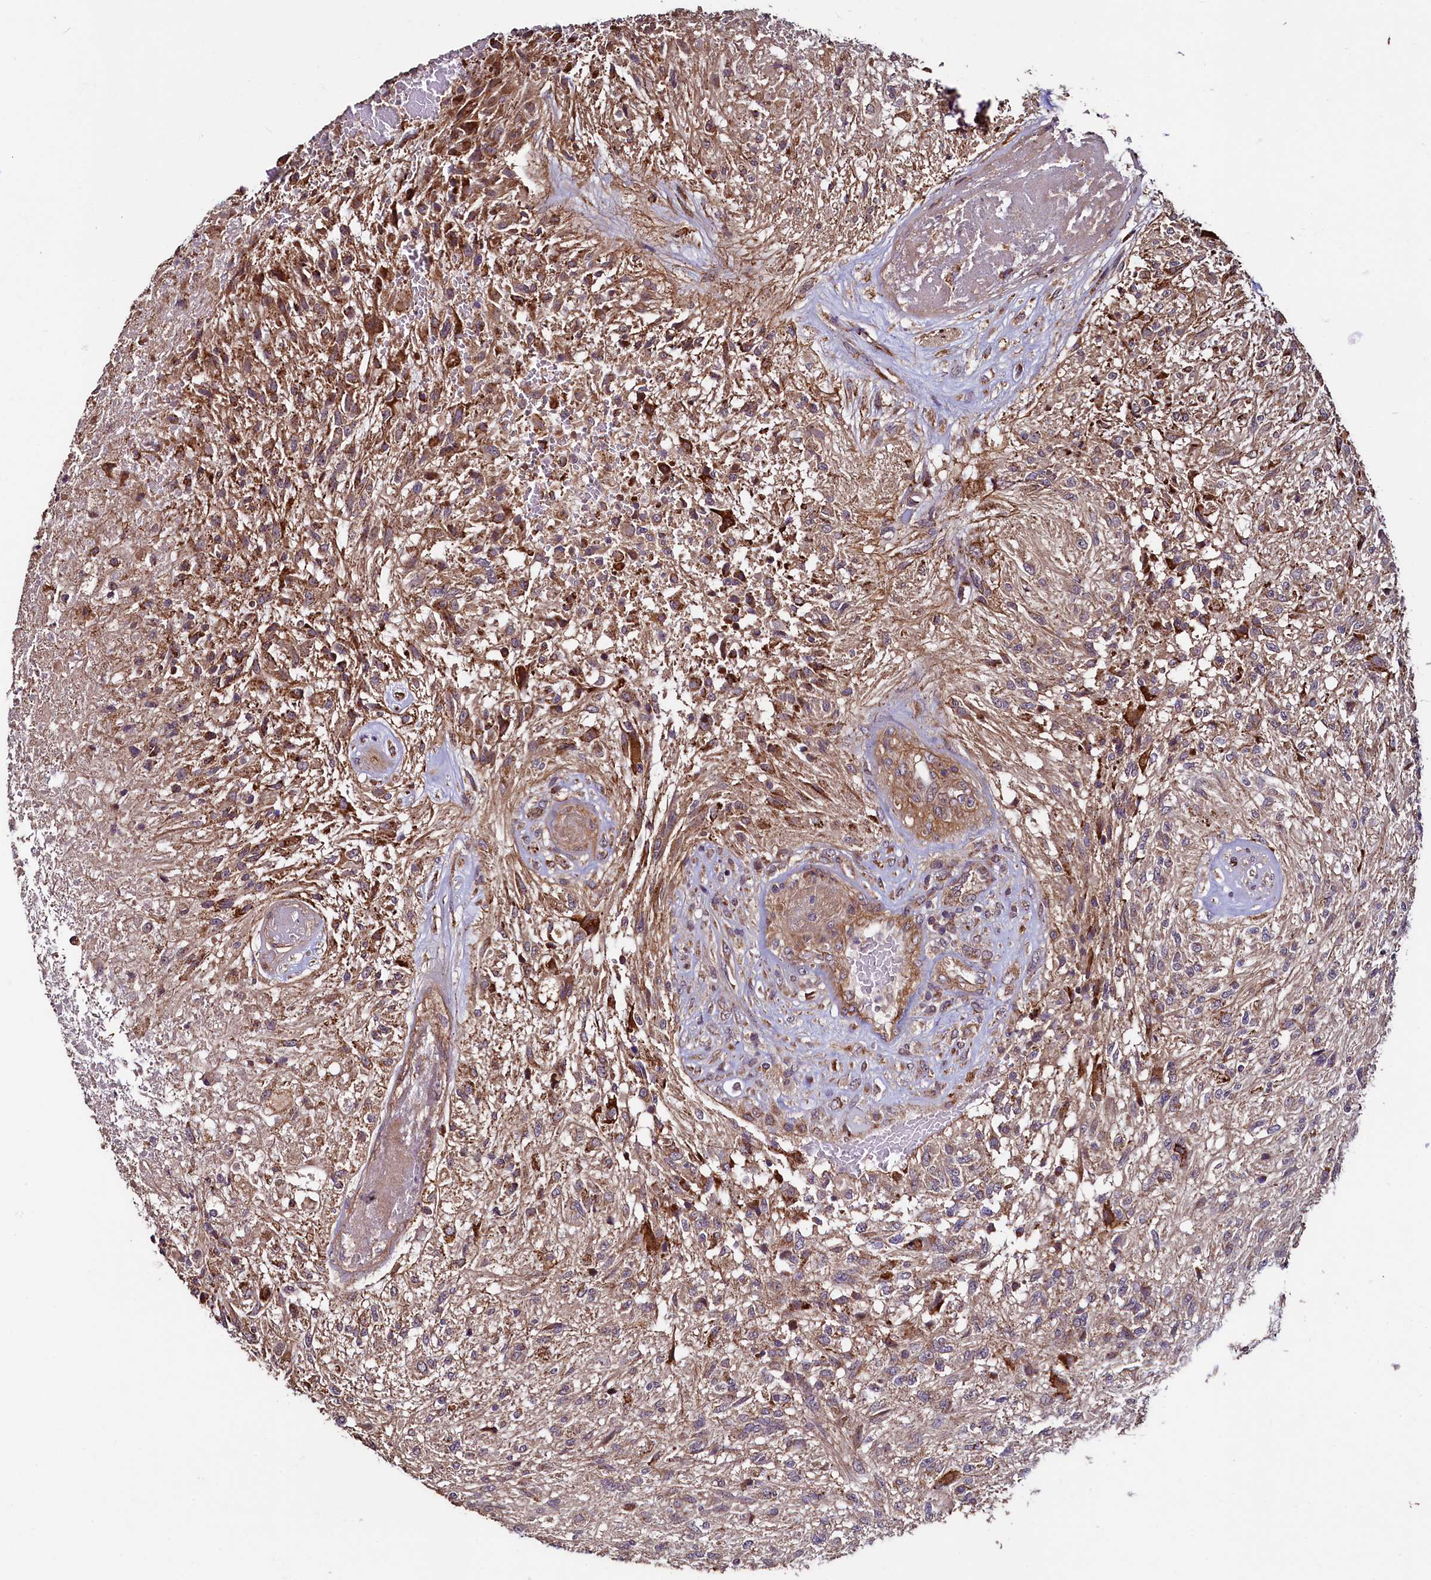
{"staining": {"intensity": "moderate", "quantity": "<25%", "location": "cytoplasmic/membranous"}, "tissue": "glioma", "cell_type": "Tumor cells", "image_type": "cancer", "snomed": [{"axis": "morphology", "description": "Glioma, malignant, High grade"}, {"axis": "topography", "description": "Brain"}], "caption": "Brown immunohistochemical staining in malignant high-grade glioma displays moderate cytoplasmic/membranous staining in approximately <25% of tumor cells.", "gene": "RBFA", "patient": {"sex": "male", "age": 56}}